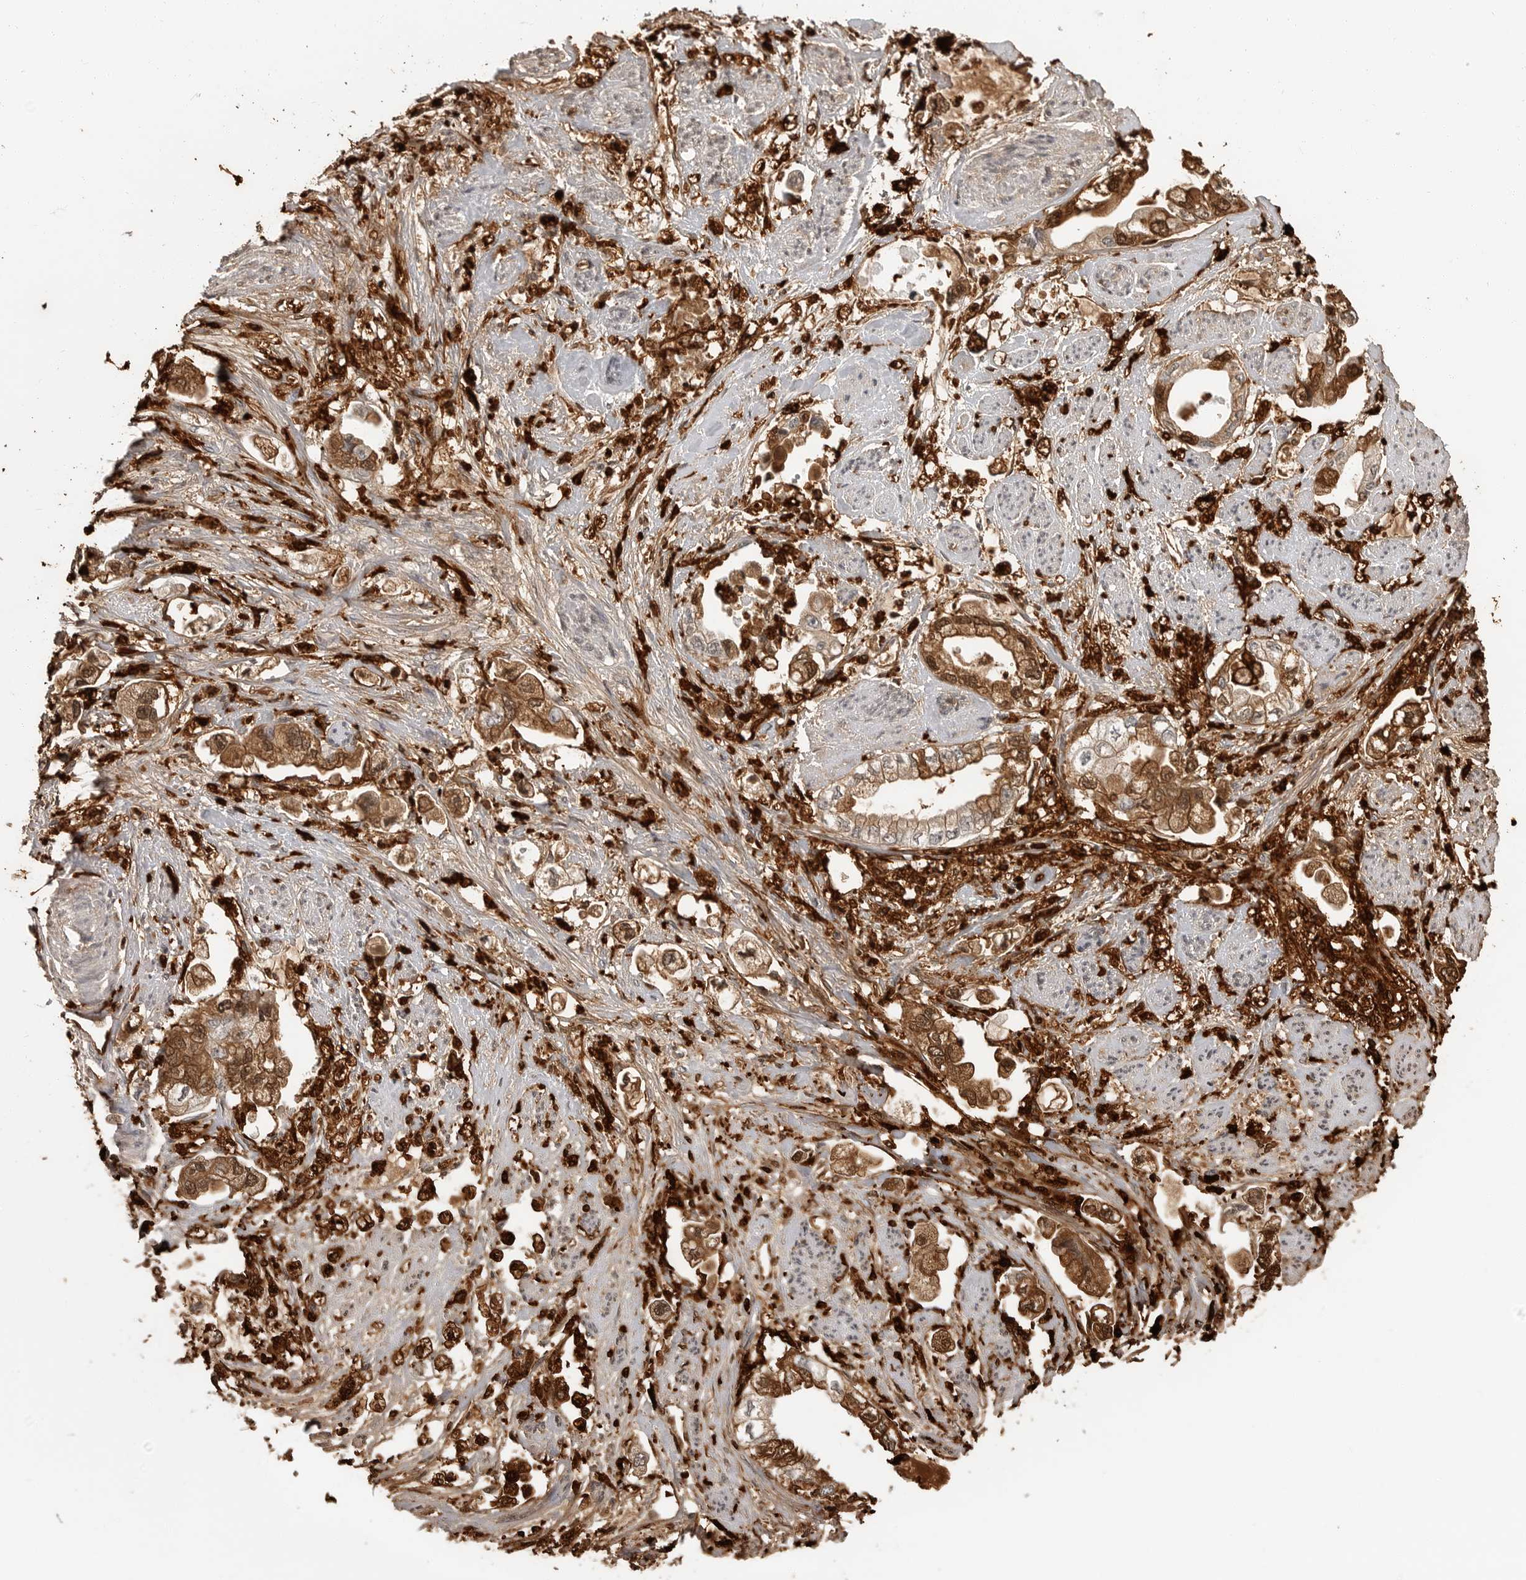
{"staining": {"intensity": "moderate", "quantity": ">75%", "location": "cytoplasmic/membranous,nuclear"}, "tissue": "stomach cancer", "cell_type": "Tumor cells", "image_type": "cancer", "snomed": [{"axis": "morphology", "description": "Adenocarcinoma, NOS"}, {"axis": "topography", "description": "Stomach"}], "caption": "Human stomach cancer (adenocarcinoma) stained for a protein (brown) shows moderate cytoplasmic/membranous and nuclear positive expression in approximately >75% of tumor cells.", "gene": "IFI30", "patient": {"sex": "male", "age": 62}}